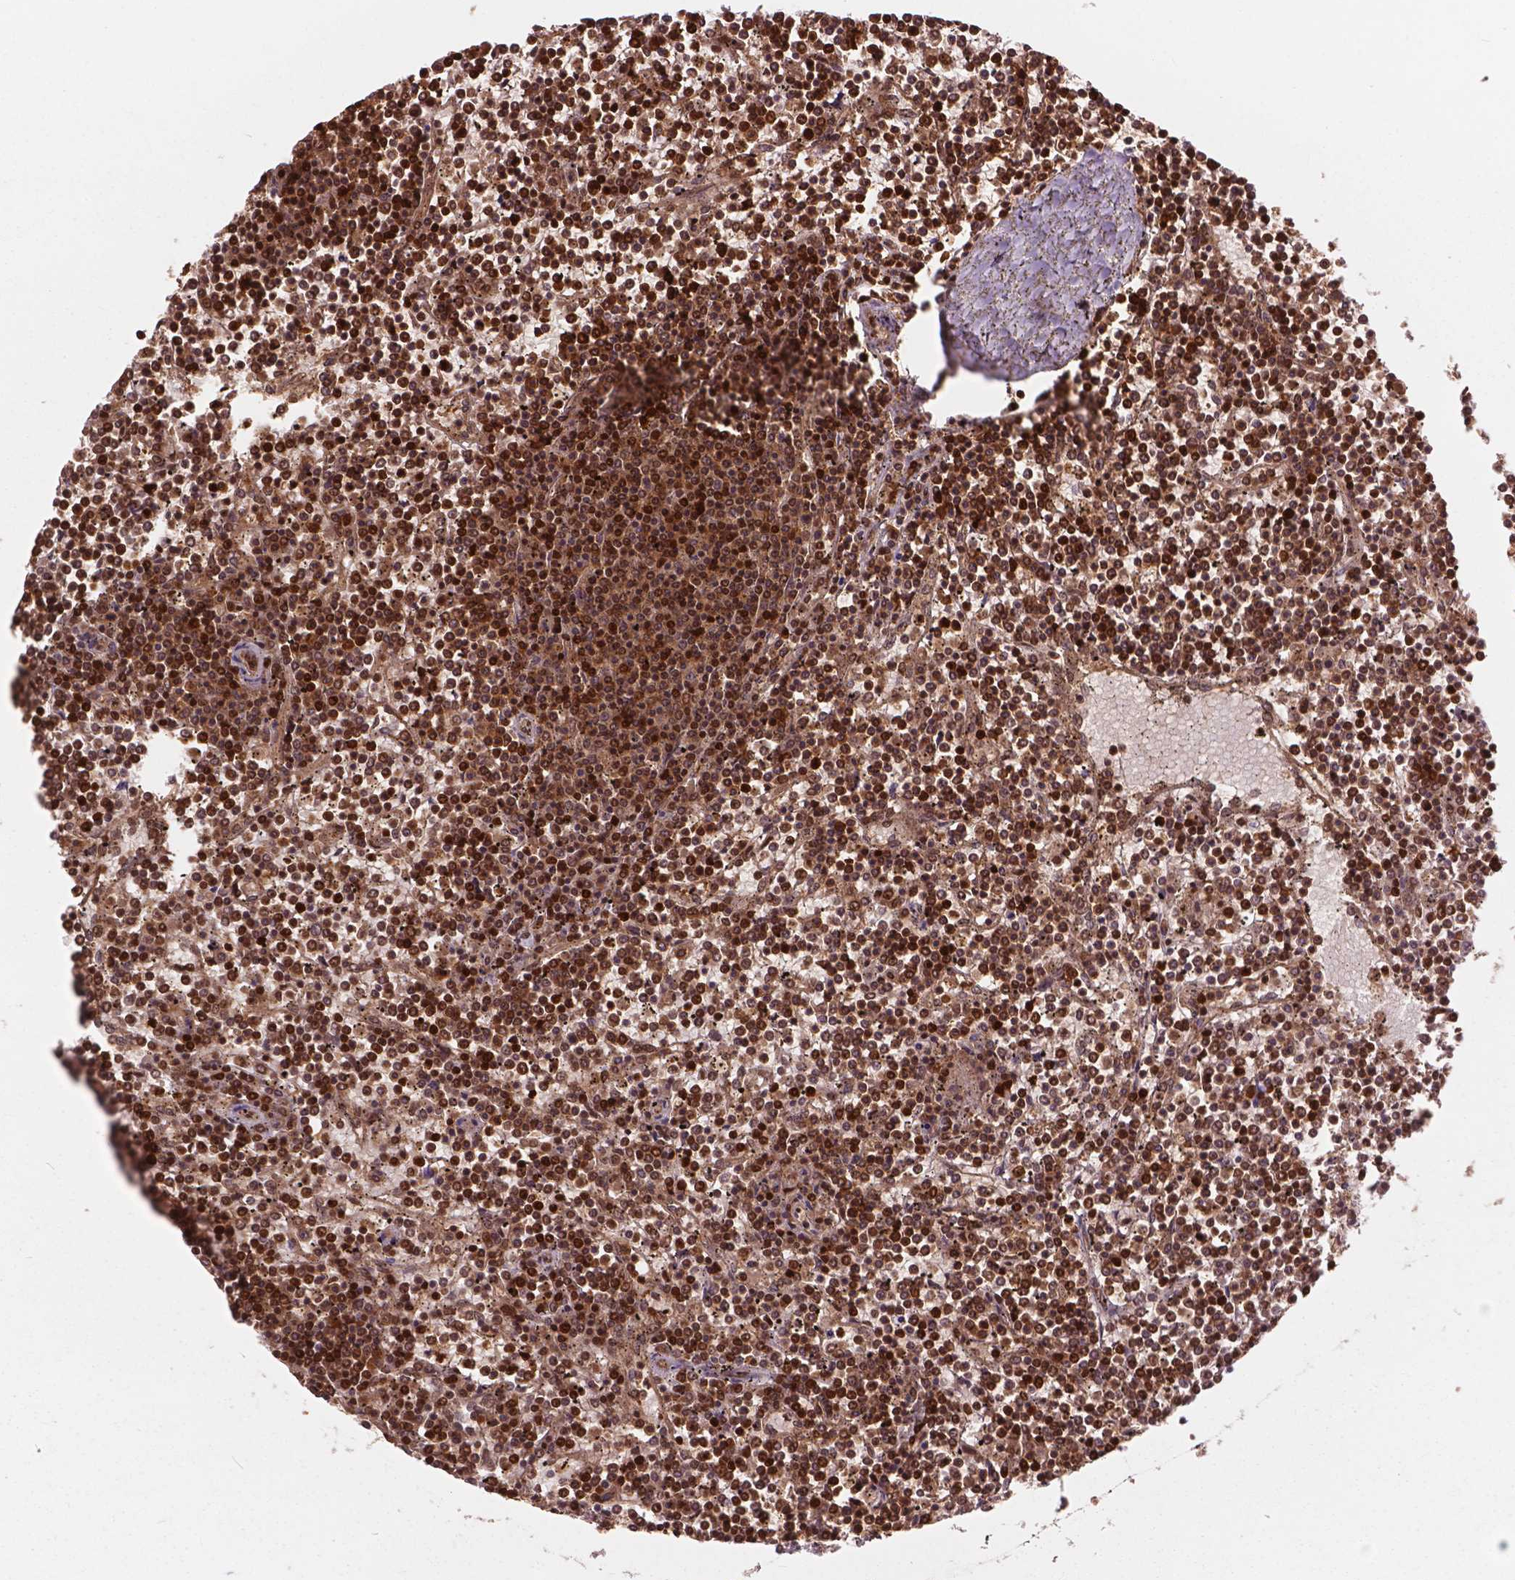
{"staining": {"intensity": "strong", "quantity": ">75%", "location": "nuclear"}, "tissue": "lymphoma", "cell_type": "Tumor cells", "image_type": "cancer", "snomed": [{"axis": "morphology", "description": "Malignant lymphoma, non-Hodgkin's type, Low grade"}, {"axis": "topography", "description": "Spleen"}], "caption": "Lymphoma stained with a brown dye reveals strong nuclear positive positivity in approximately >75% of tumor cells.", "gene": "ANP32B", "patient": {"sex": "female", "age": 19}}